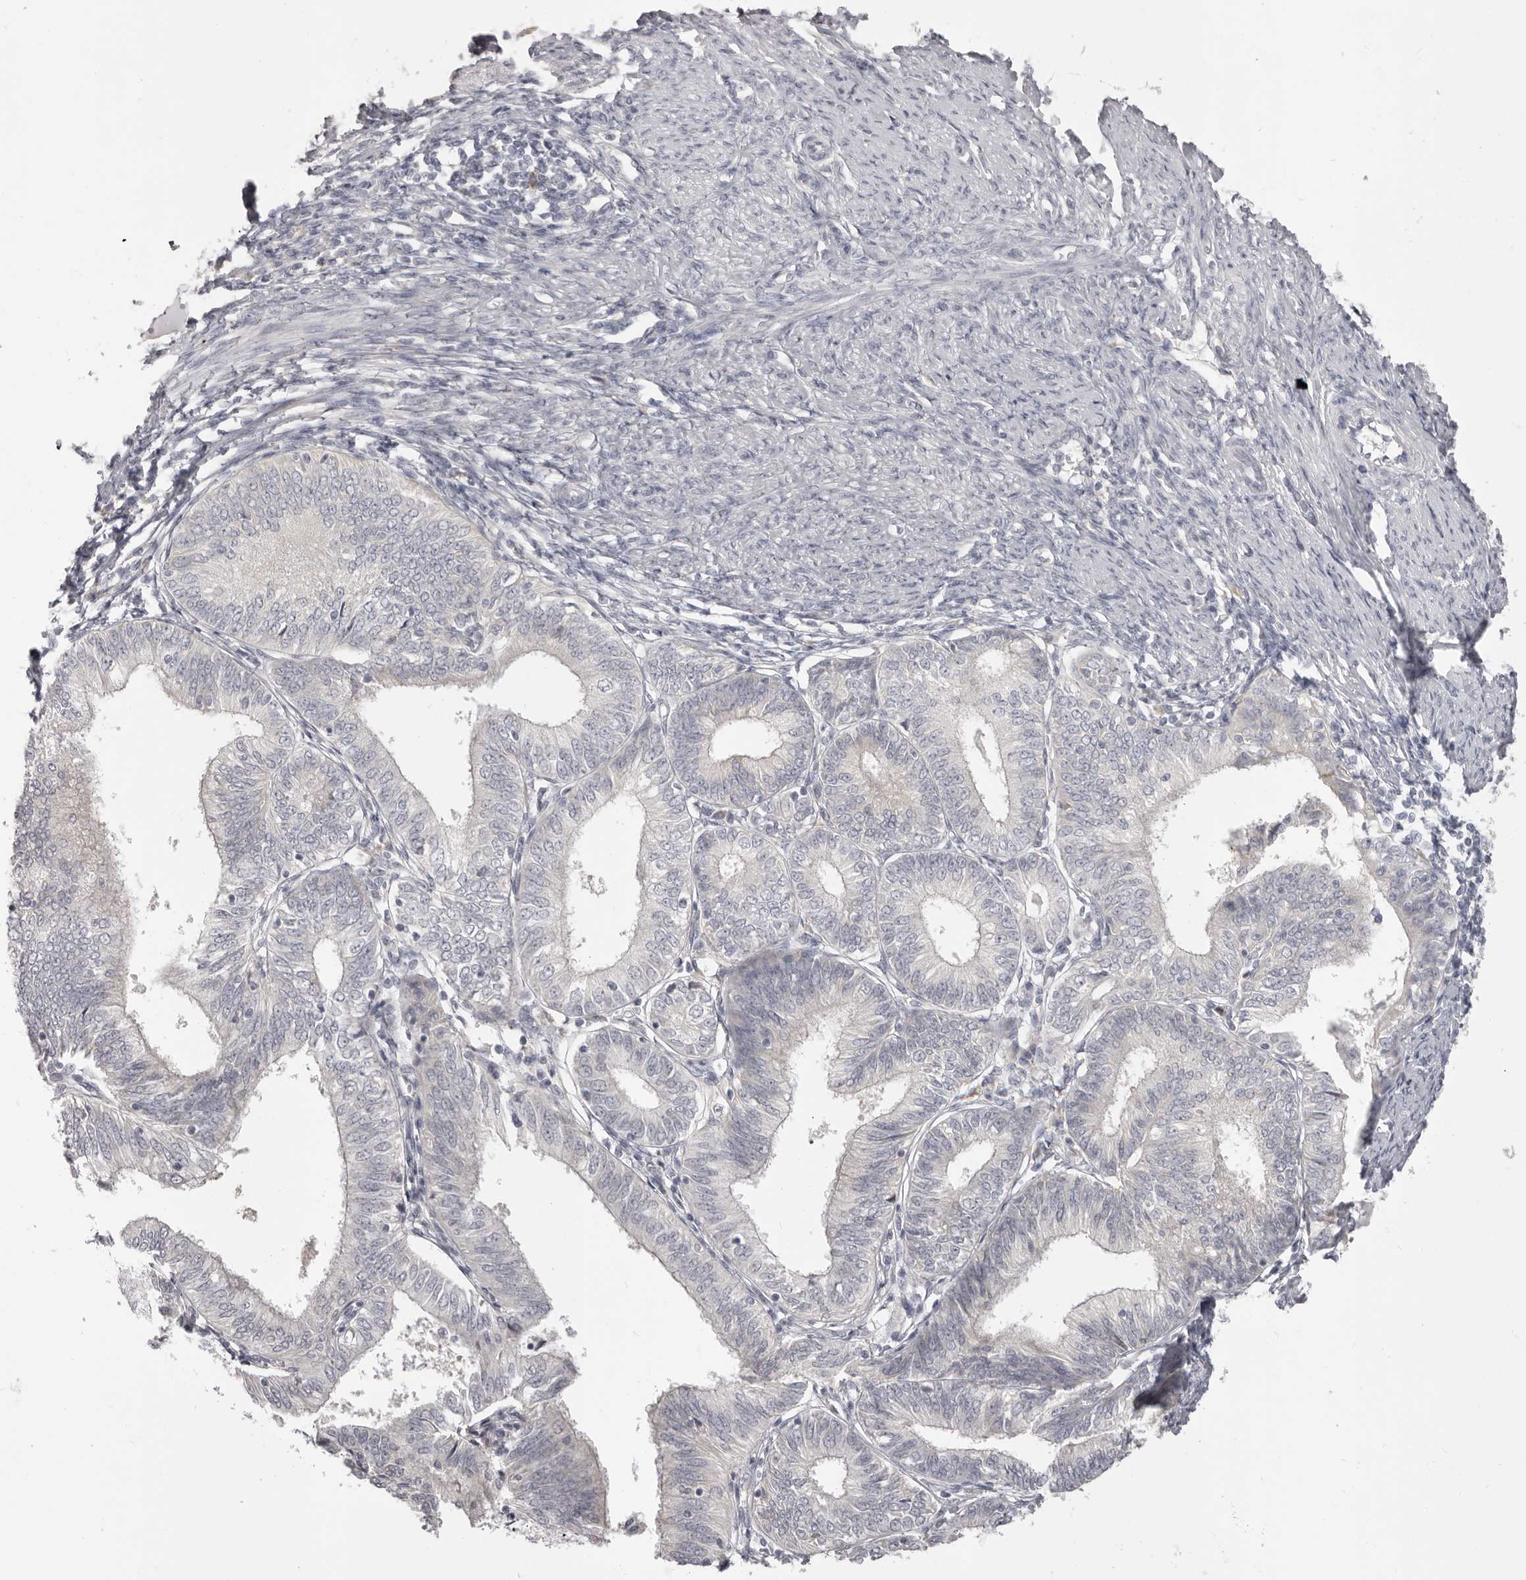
{"staining": {"intensity": "negative", "quantity": "none", "location": "none"}, "tissue": "endometrial cancer", "cell_type": "Tumor cells", "image_type": "cancer", "snomed": [{"axis": "morphology", "description": "Adenocarcinoma, NOS"}, {"axis": "topography", "description": "Endometrium"}], "caption": "Tumor cells are negative for protein expression in human adenocarcinoma (endometrial).", "gene": "OTUD3", "patient": {"sex": "female", "age": 51}}